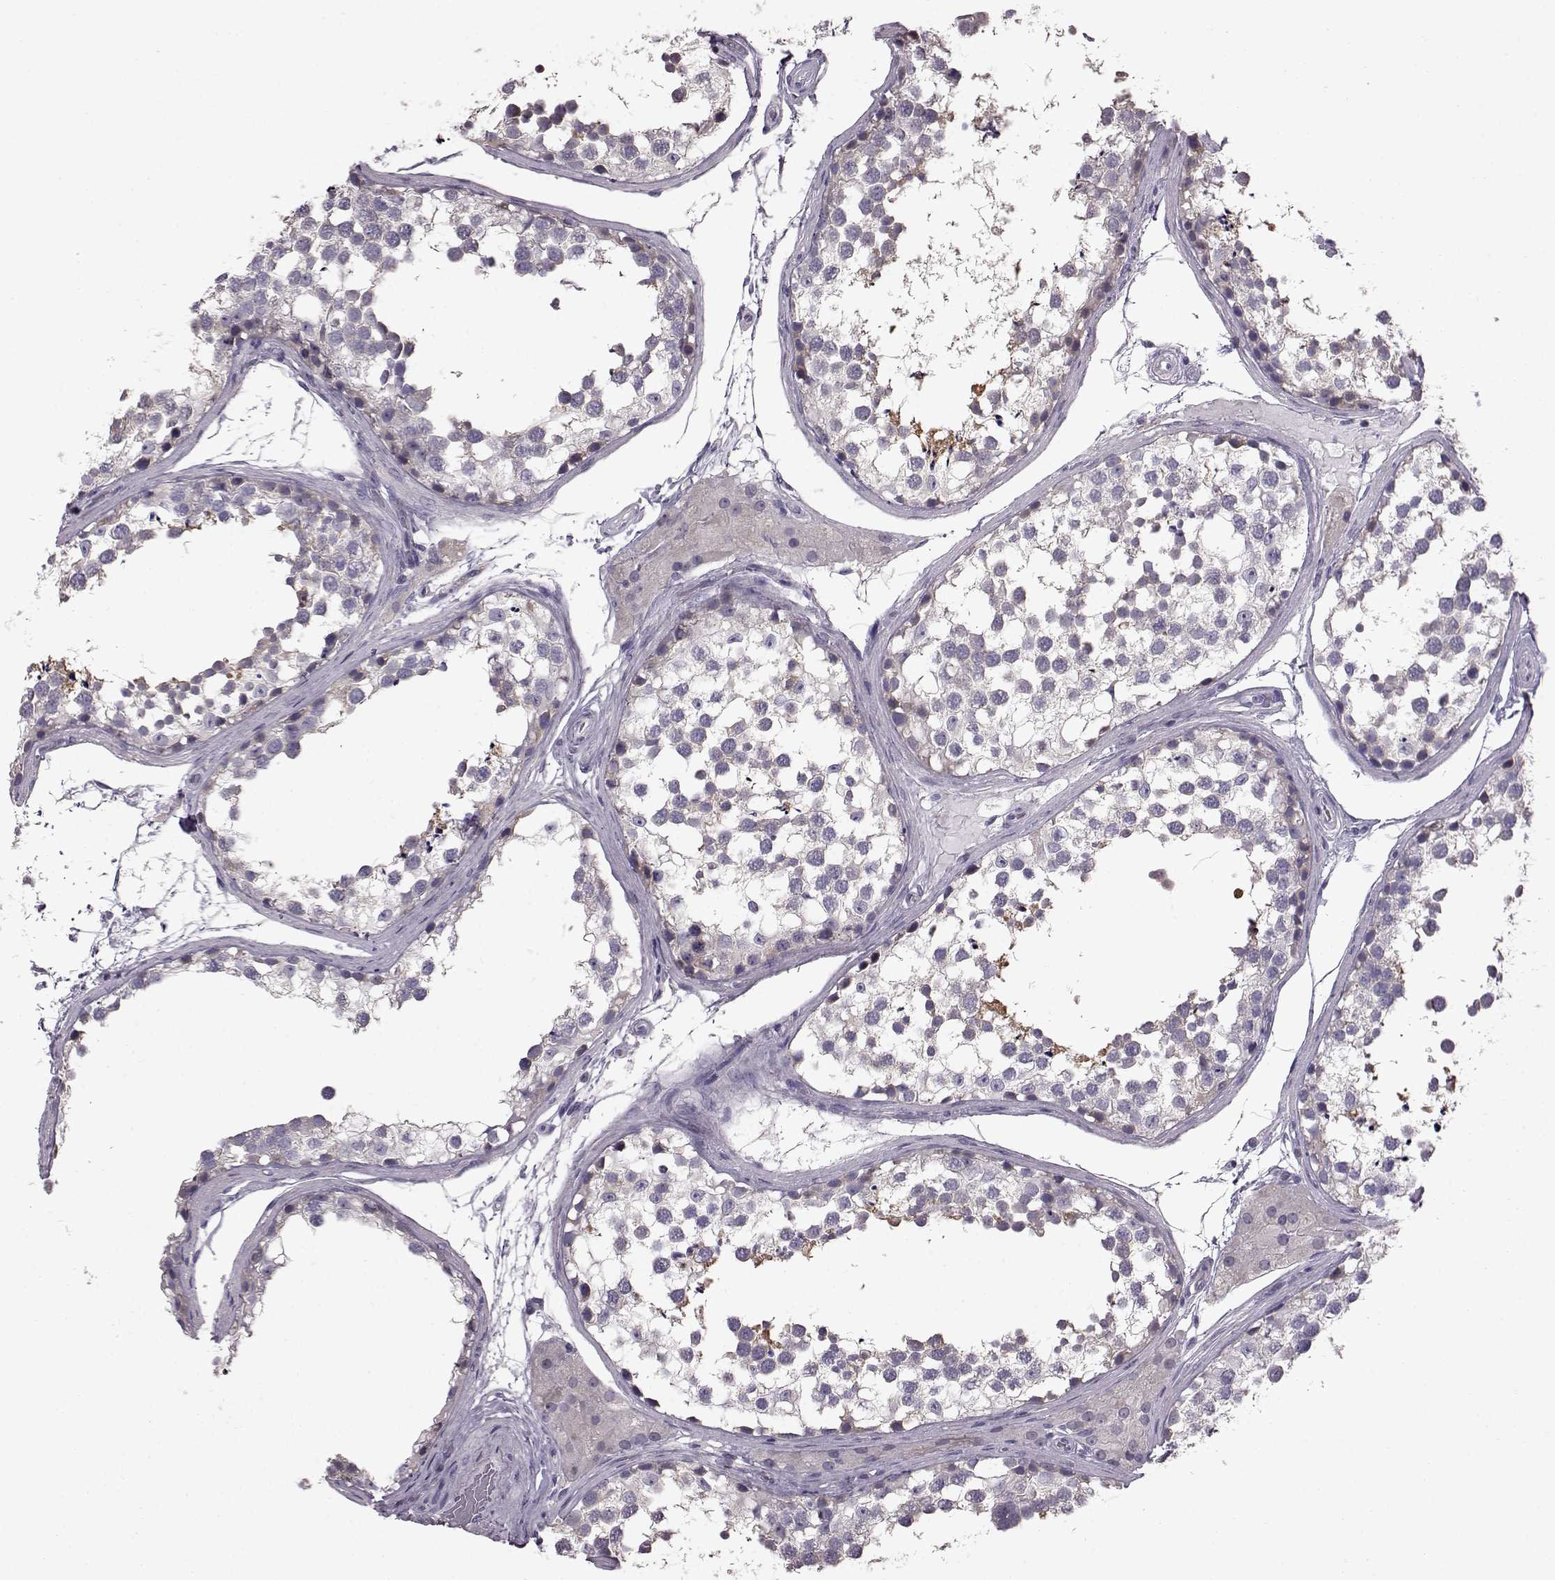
{"staining": {"intensity": "weak", "quantity": "<25%", "location": "cytoplasmic/membranous"}, "tissue": "testis", "cell_type": "Cells in seminiferous ducts", "image_type": "normal", "snomed": [{"axis": "morphology", "description": "Normal tissue, NOS"}, {"axis": "morphology", "description": "Seminoma, NOS"}, {"axis": "topography", "description": "Testis"}], "caption": "Cells in seminiferous ducts show no significant protein expression in unremarkable testis. Nuclei are stained in blue.", "gene": "ADGRG2", "patient": {"sex": "male", "age": 65}}